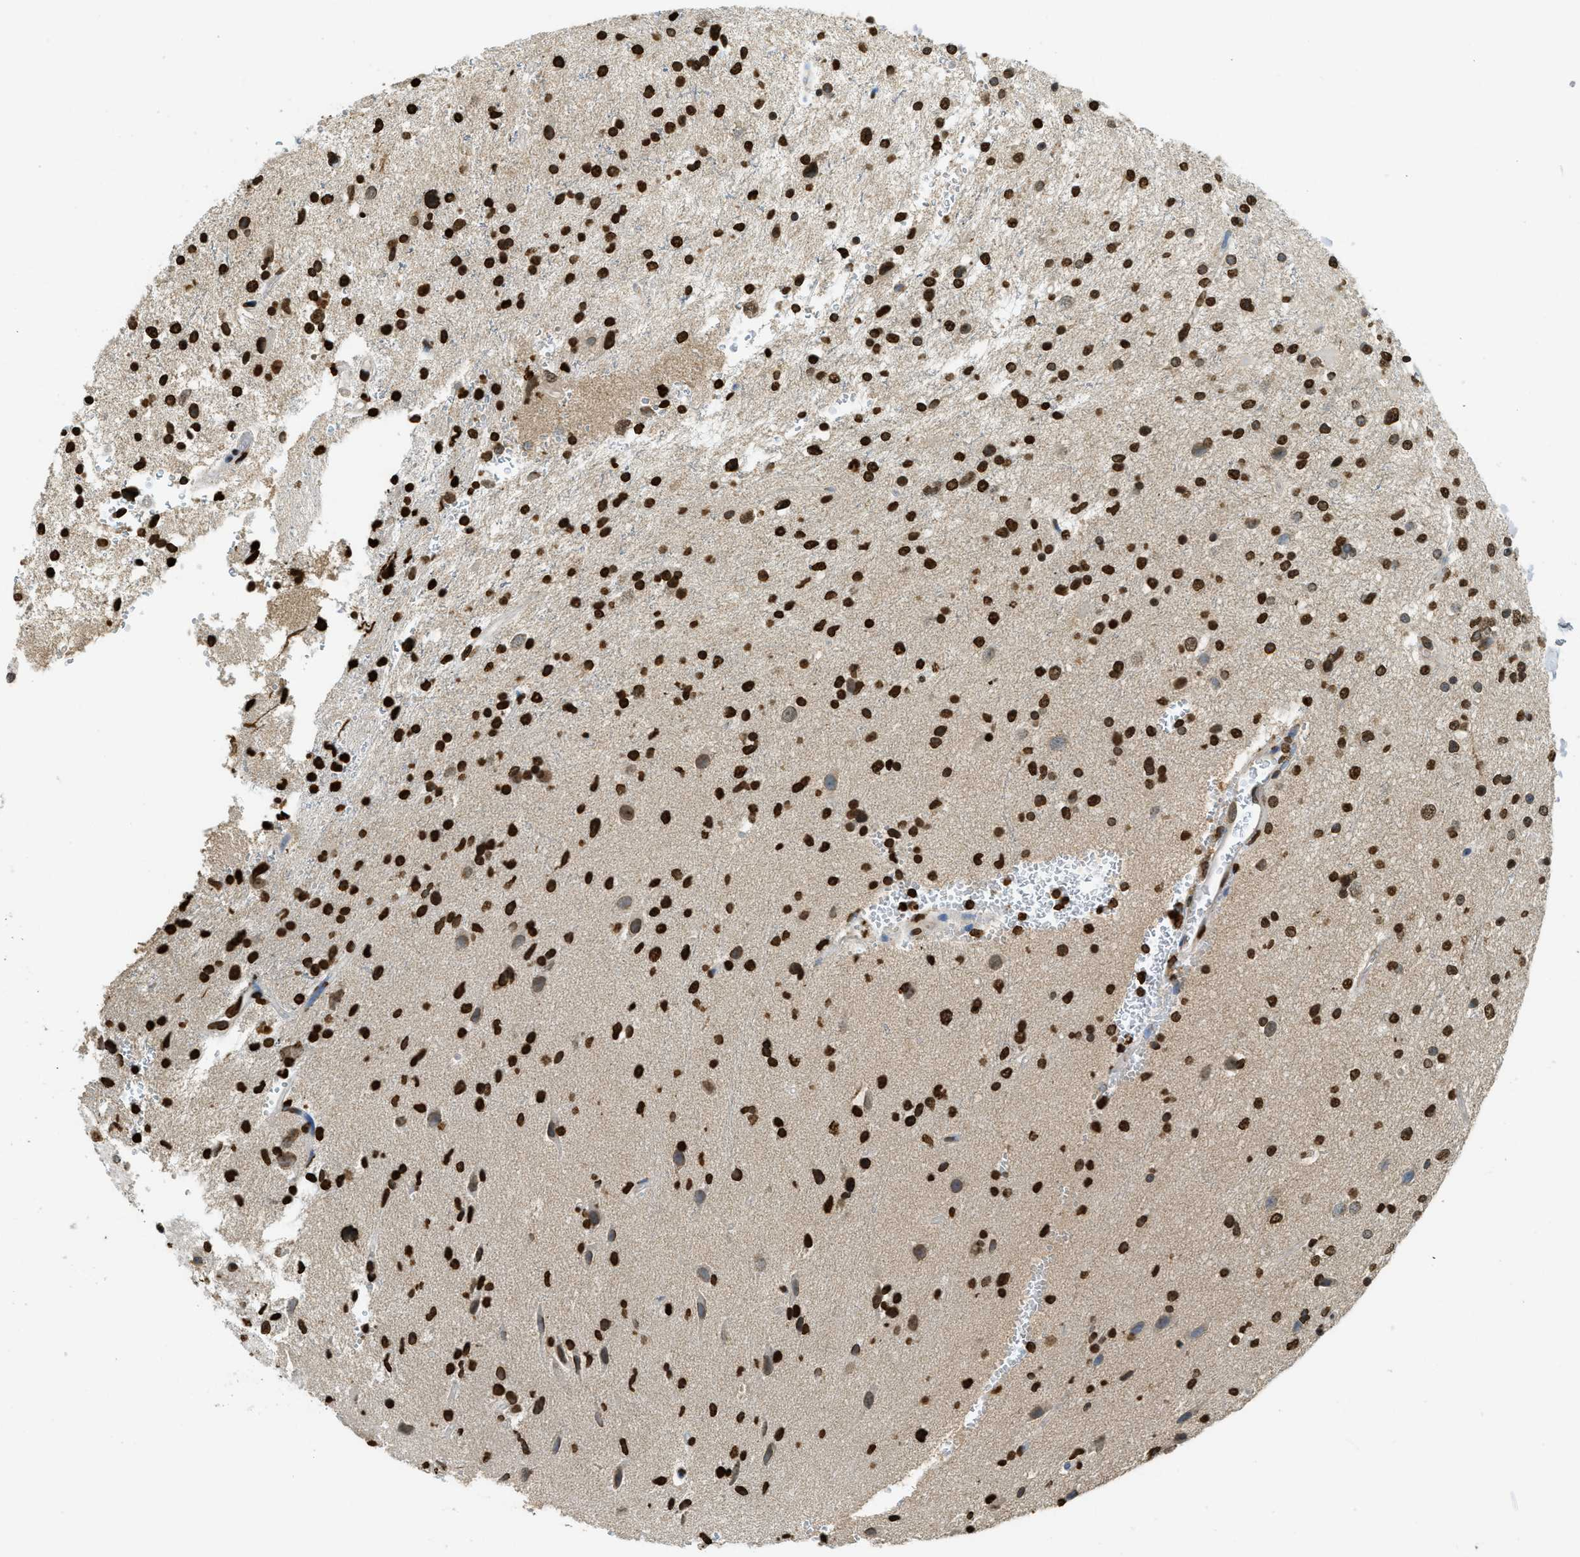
{"staining": {"intensity": "strong", "quantity": ">75%", "location": "nuclear"}, "tissue": "glioma", "cell_type": "Tumor cells", "image_type": "cancer", "snomed": [{"axis": "morphology", "description": "Glioma, malignant, High grade"}, {"axis": "topography", "description": "Brain"}], "caption": "Tumor cells exhibit high levels of strong nuclear staining in approximately >75% of cells in high-grade glioma (malignant).", "gene": "NR5A2", "patient": {"sex": "male", "age": 33}}